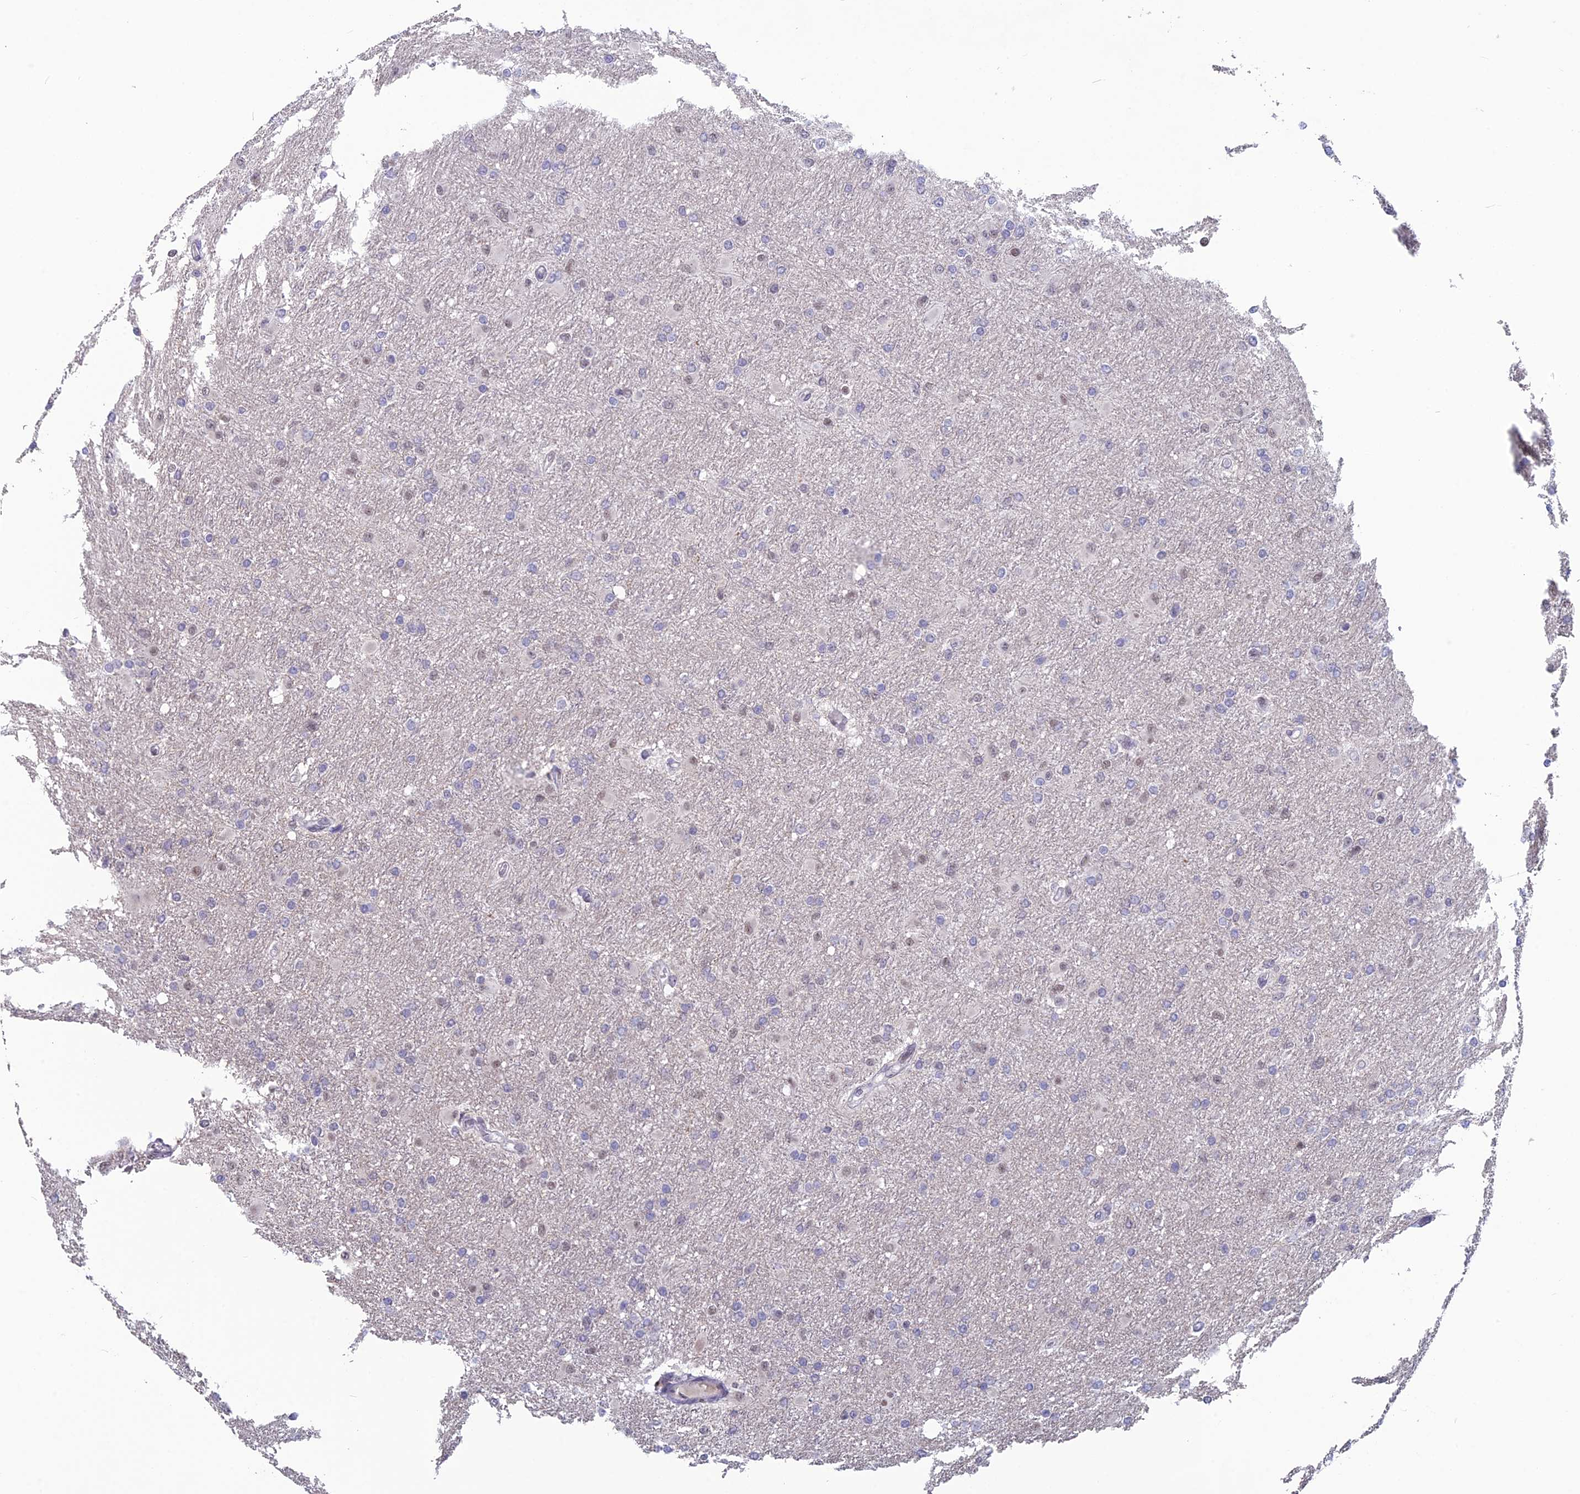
{"staining": {"intensity": "negative", "quantity": "none", "location": "none"}, "tissue": "glioma", "cell_type": "Tumor cells", "image_type": "cancer", "snomed": [{"axis": "morphology", "description": "Glioma, malignant, High grade"}, {"axis": "topography", "description": "Cerebral cortex"}], "caption": "Glioma was stained to show a protein in brown. There is no significant positivity in tumor cells. (Stains: DAB IHC with hematoxylin counter stain, Microscopy: brightfield microscopy at high magnification).", "gene": "MT-CO3", "patient": {"sex": "female", "age": 36}}